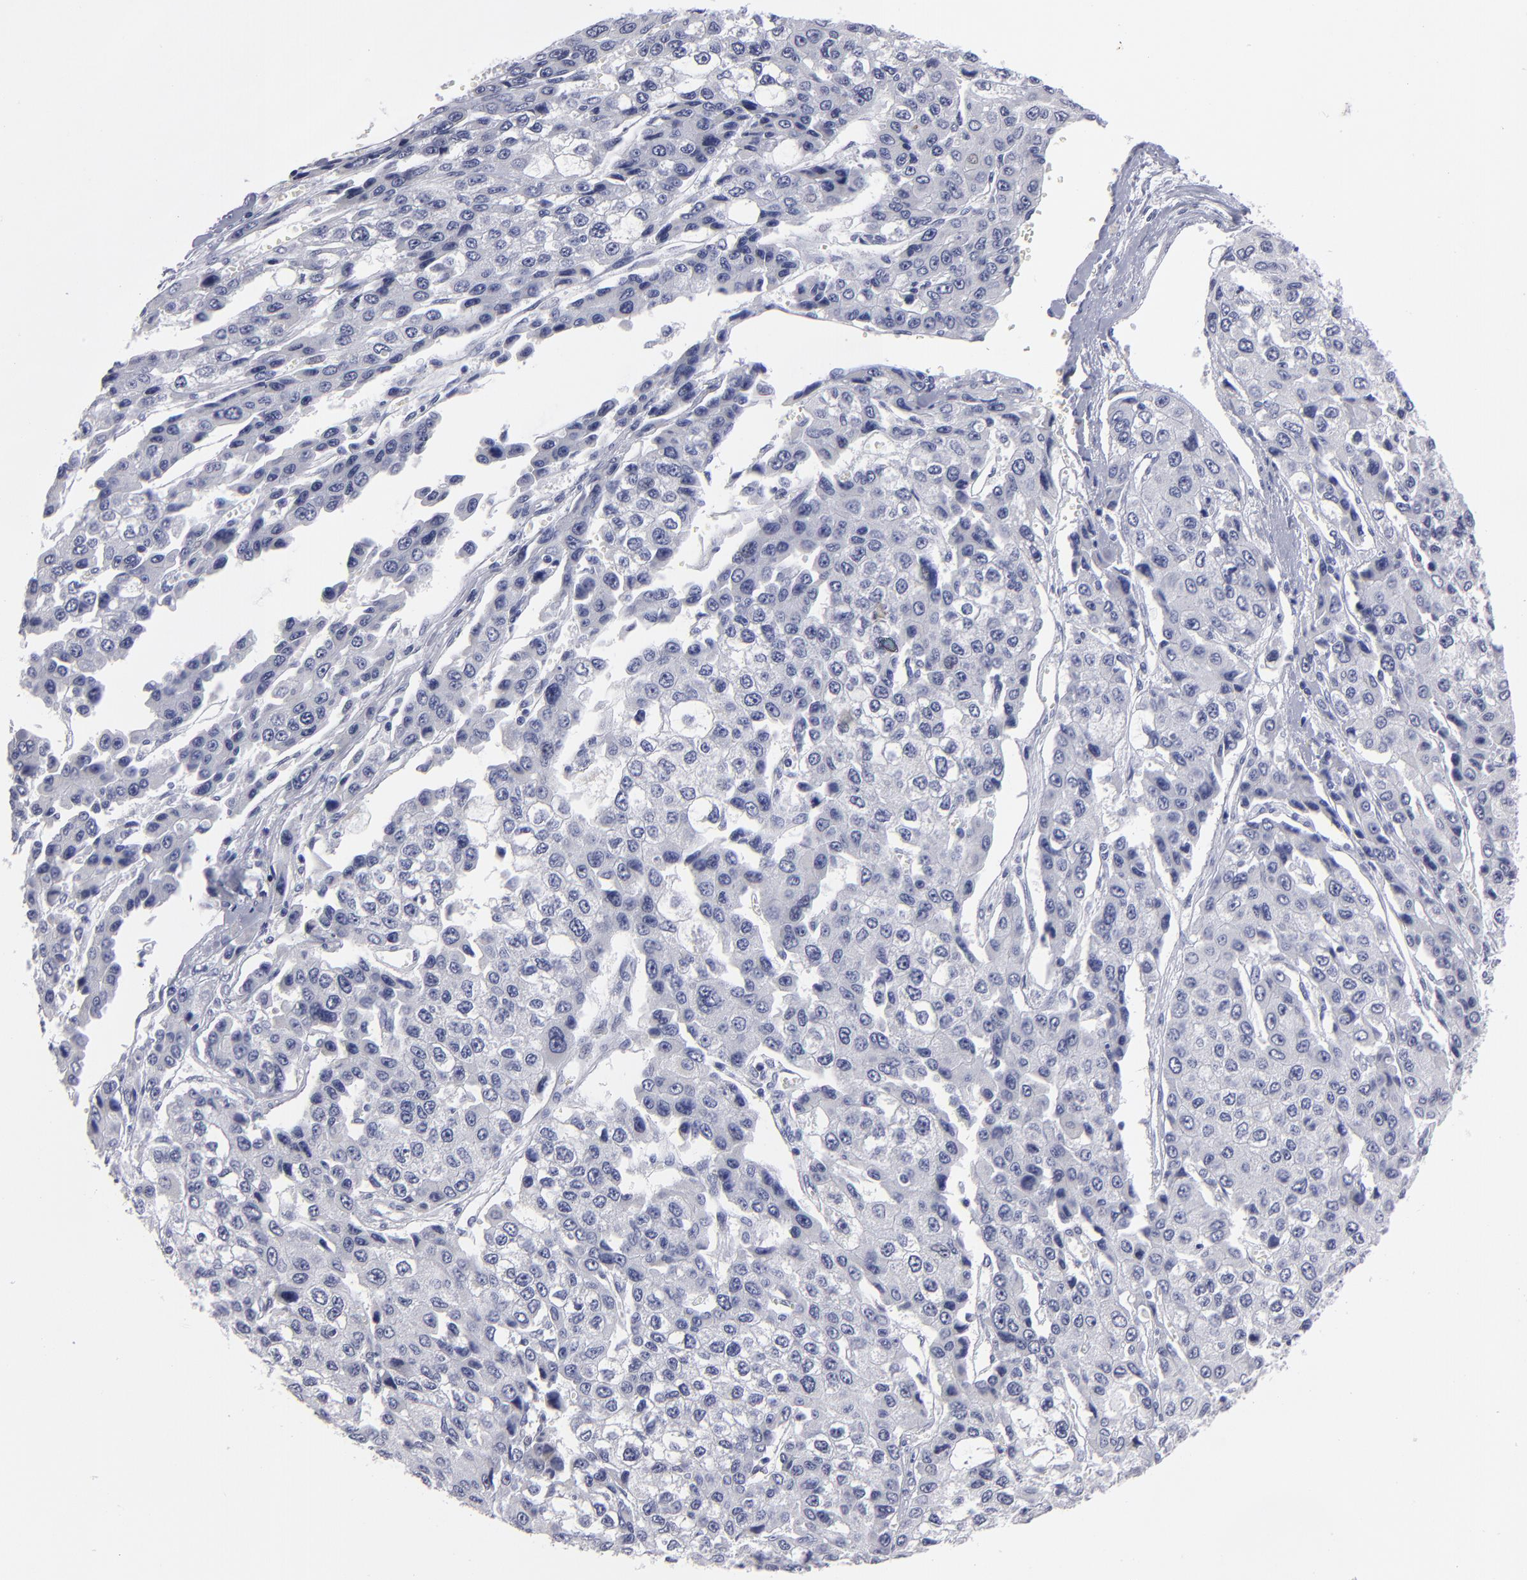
{"staining": {"intensity": "negative", "quantity": "none", "location": "none"}, "tissue": "liver cancer", "cell_type": "Tumor cells", "image_type": "cancer", "snomed": [{"axis": "morphology", "description": "Carcinoma, Hepatocellular, NOS"}, {"axis": "topography", "description": "Liver"}], "caption": "Liver cancer was stained to show a protein in brown. There is no significant staining in tumor cells. (DAB (3,3'-diaminobenzidine) IHC, high magnification).", "gene": "CADM3", "patient": {"sex": "female", "age": 66}}